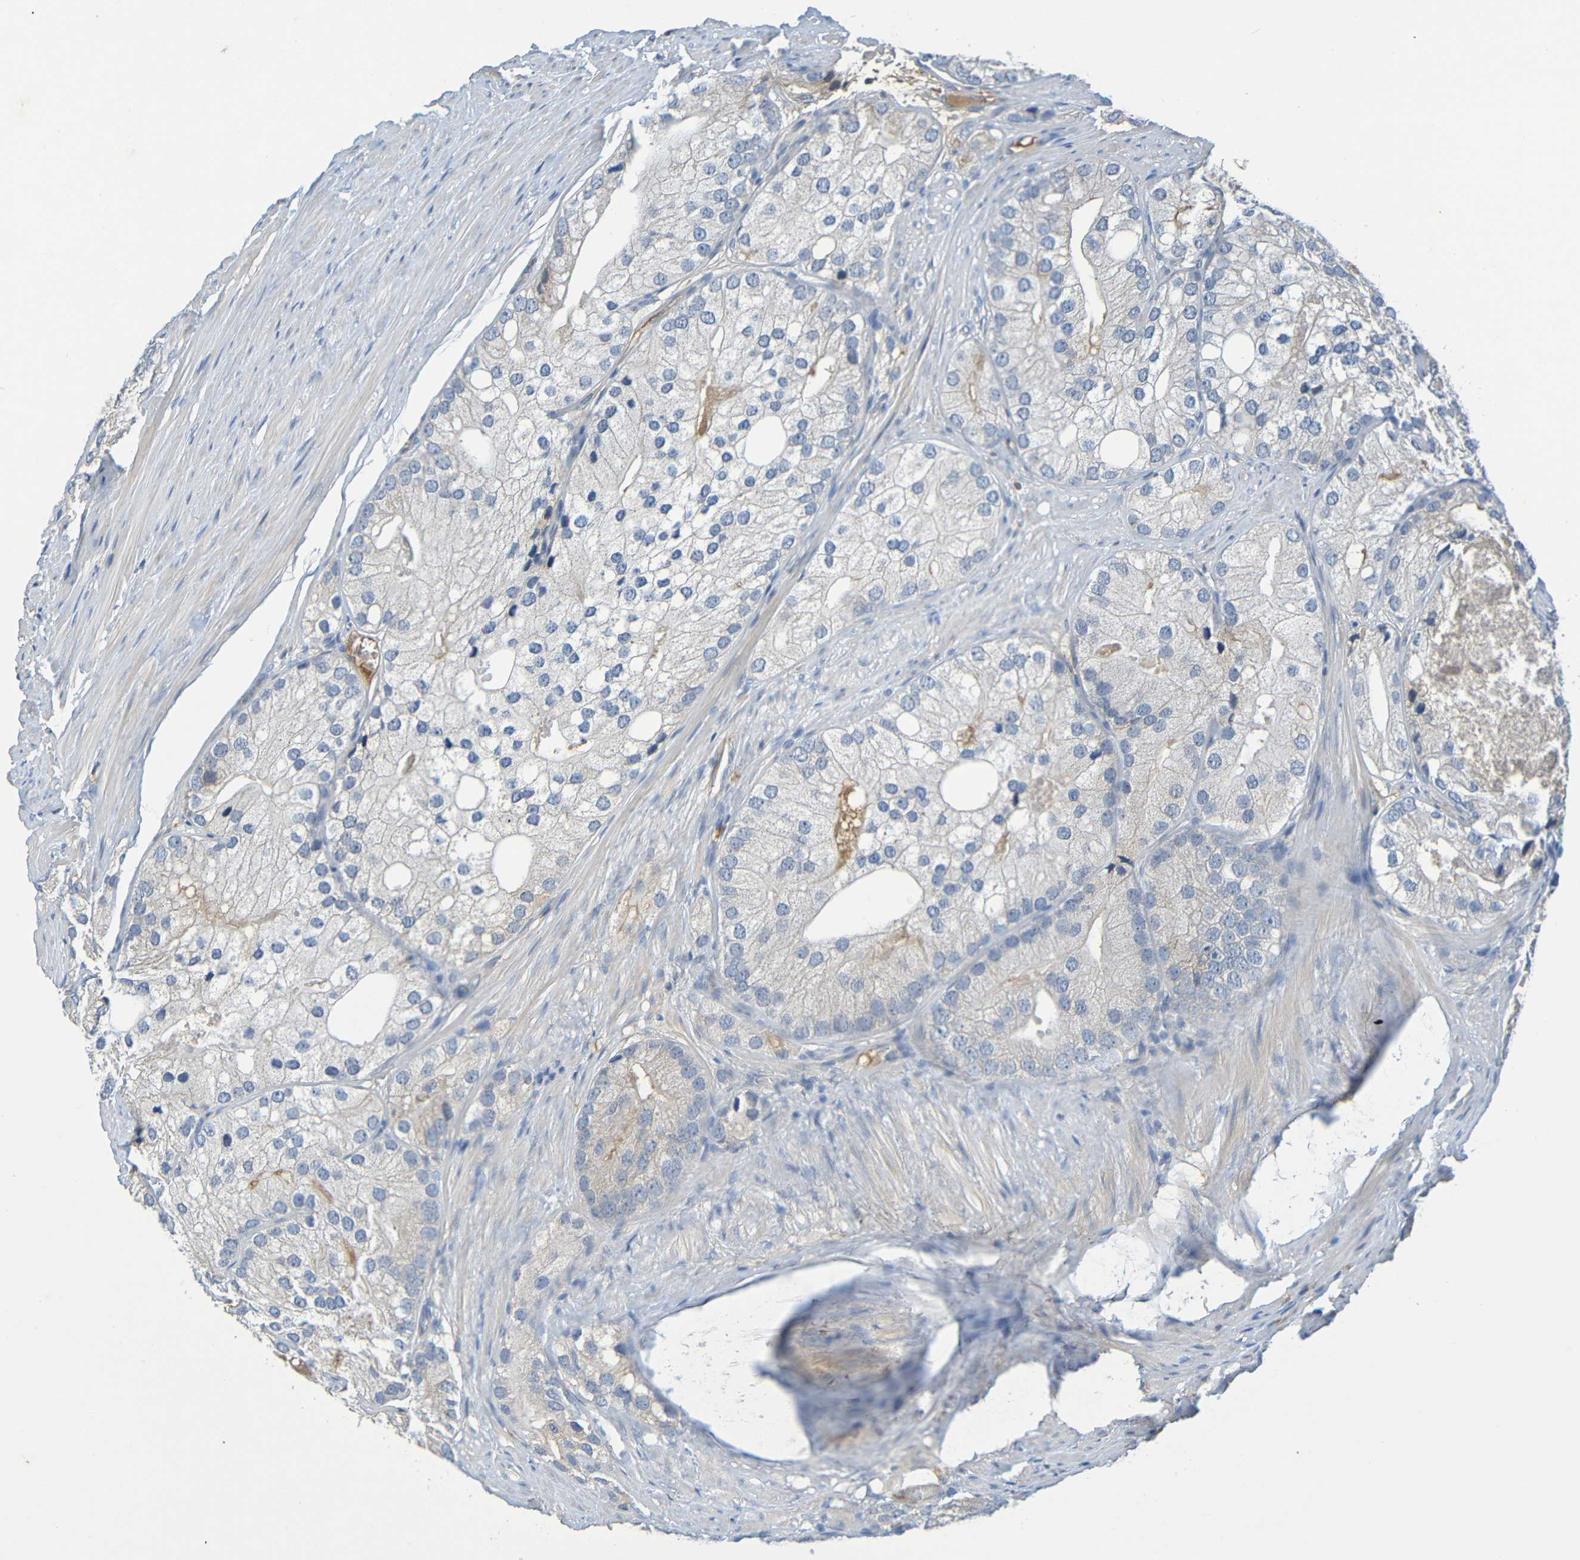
{"staining": {"intensity": "negative", "quantity": "none", "location": "none"}, "tissue": "prostate cancer", "cell_type": "Tumor cells", "image_type": "cancer", "snomed": [{"axis": "morphology", "description": "Adenocarcinoma, Low grade"}, {"axis": "topography", "description": "Prostate"}], "caption": "A photomicrograph of human prostate cancer is negative for staining in tumor cells.", "gene": "C1QA", "patient": {"sex": "male", "age": 69}}